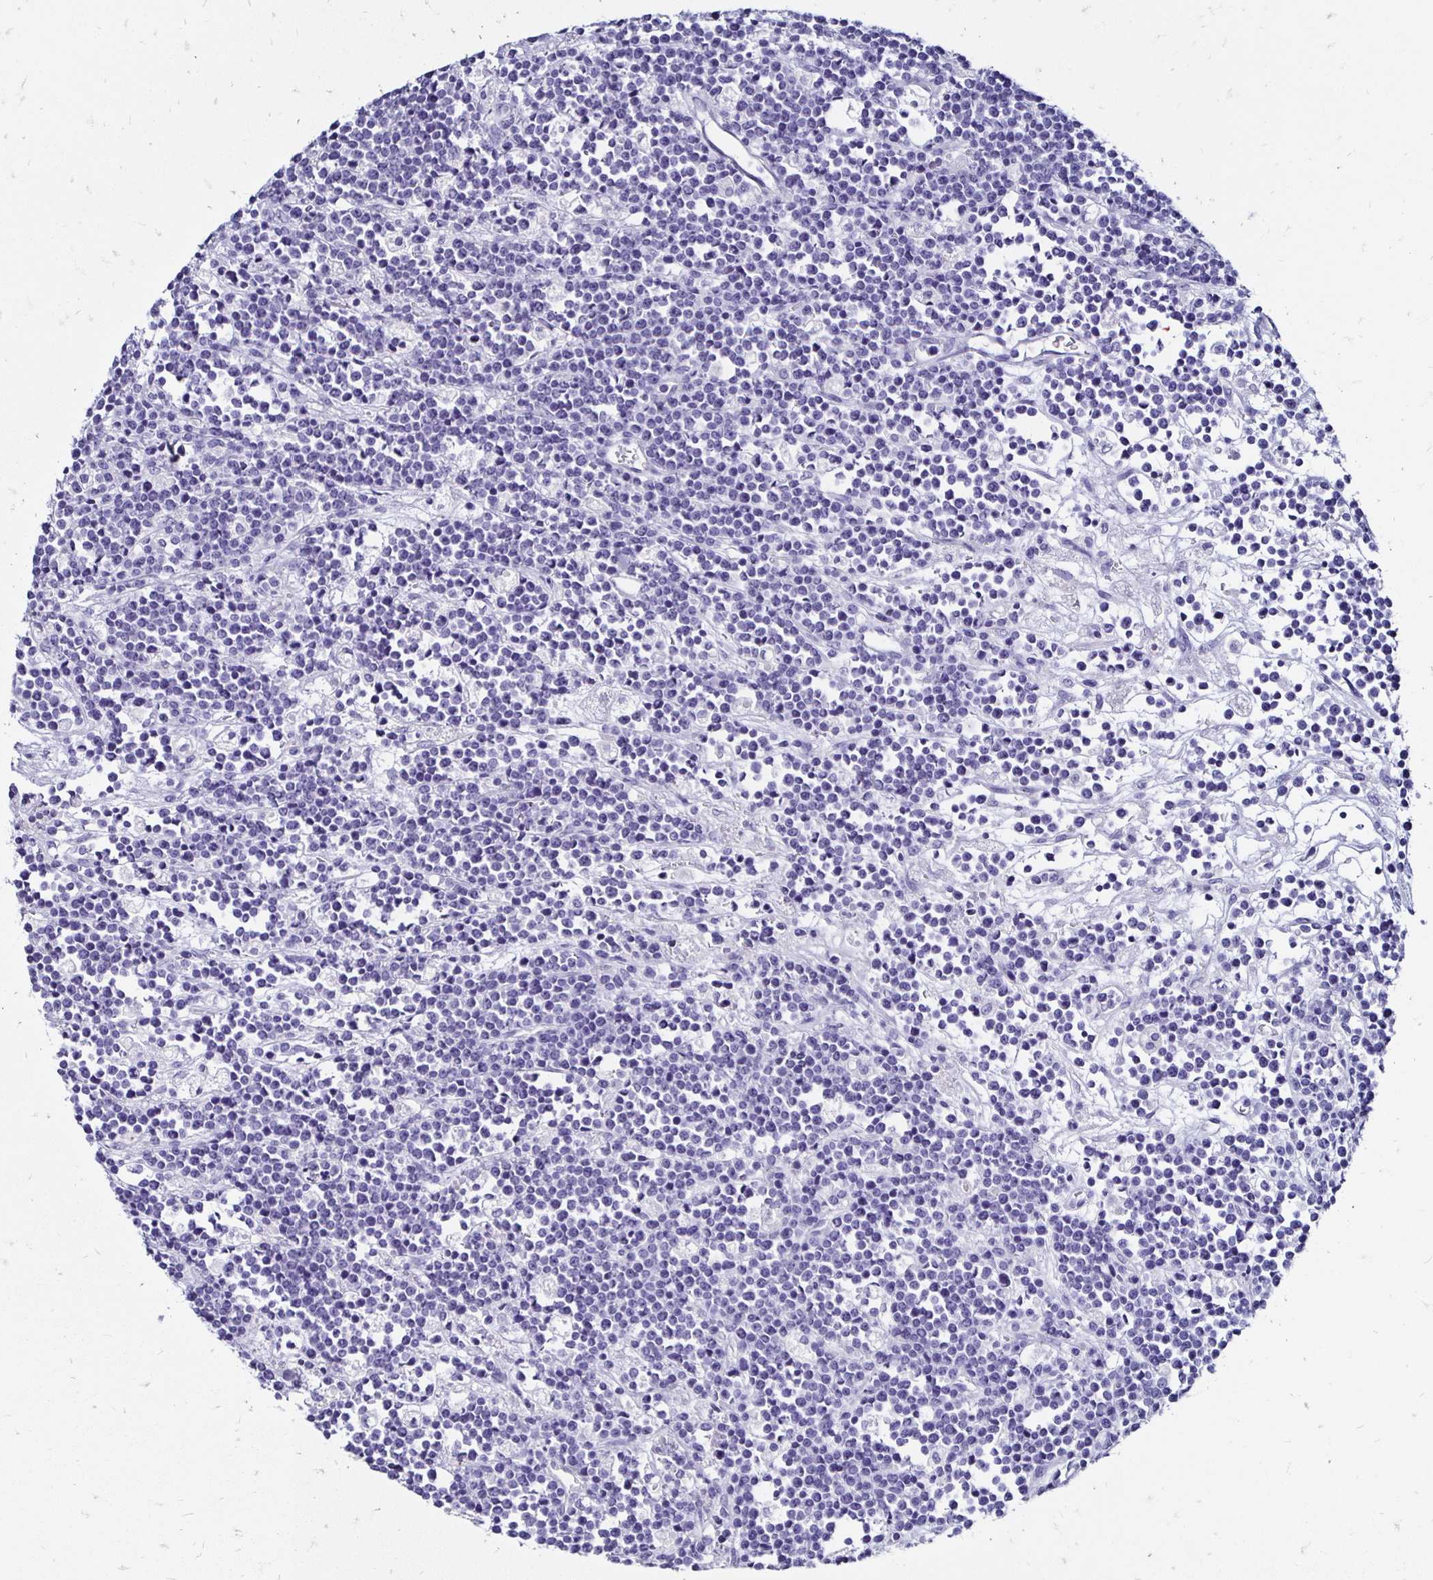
{"staining": {"intensity": "negative", "quantity": "none", "location": "none"}, "tissue": "lymphoma", "cell_type": "Tumor cells", "image_type": "cancer", "snomed": [{"axis": "morphology", "description": "Malignant lymphoma, non-Hodgkin's type, High grade"}, {"axis": "topography", "description": "Ovary"}], "caption": "Tumor cells show no significant expression in lymphoma.", "gene": "KCNT1", "patient": {"sex": "female", "age": 56}}